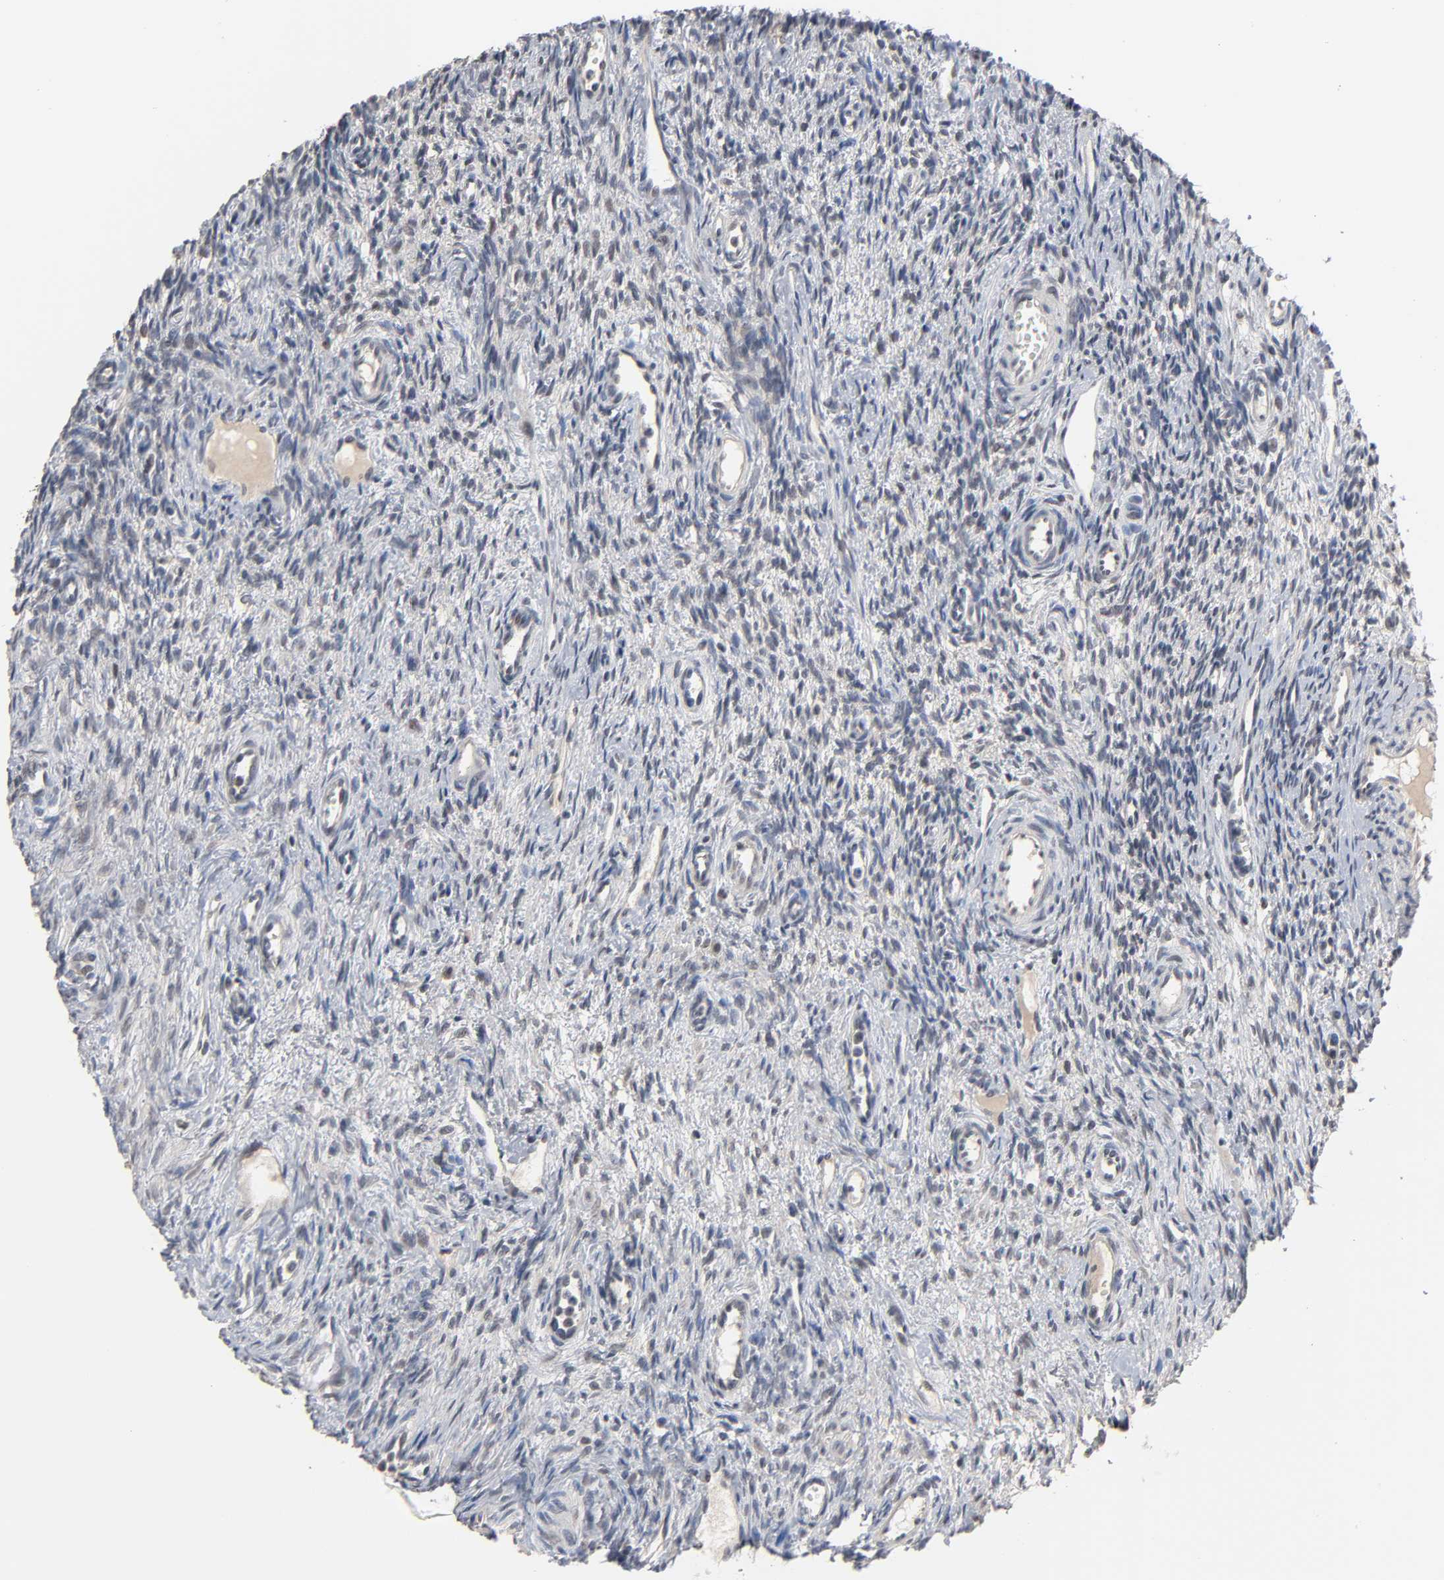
{"staining": {"intensity": "weak", "quantity": "25%-75%", "location": "cytoplasmic/membranous,nuclear"}, "tissue": "ovary", "cell_type": "Ovarian stroma cells", "image_type": "normal", "snomed": [{"axis": "morphology", "description": "Normal tissue, NOS"}, {"axis": "topography", "description": "Ovary"}], "caption": "Ovarian stroma cells demonstrate low levels of weak cytoplasmic/membranous,nuclear positivity in approximately 25%-75% of cells in benign ovary. (Stains: DAB (3,3'-diaminobenzidine) in brown, nuclei in blue, Microscopy: brightfield microscopy at high magnification).", "gene": "HTR1E", "patient": {"sex": "female", "age": 33}}